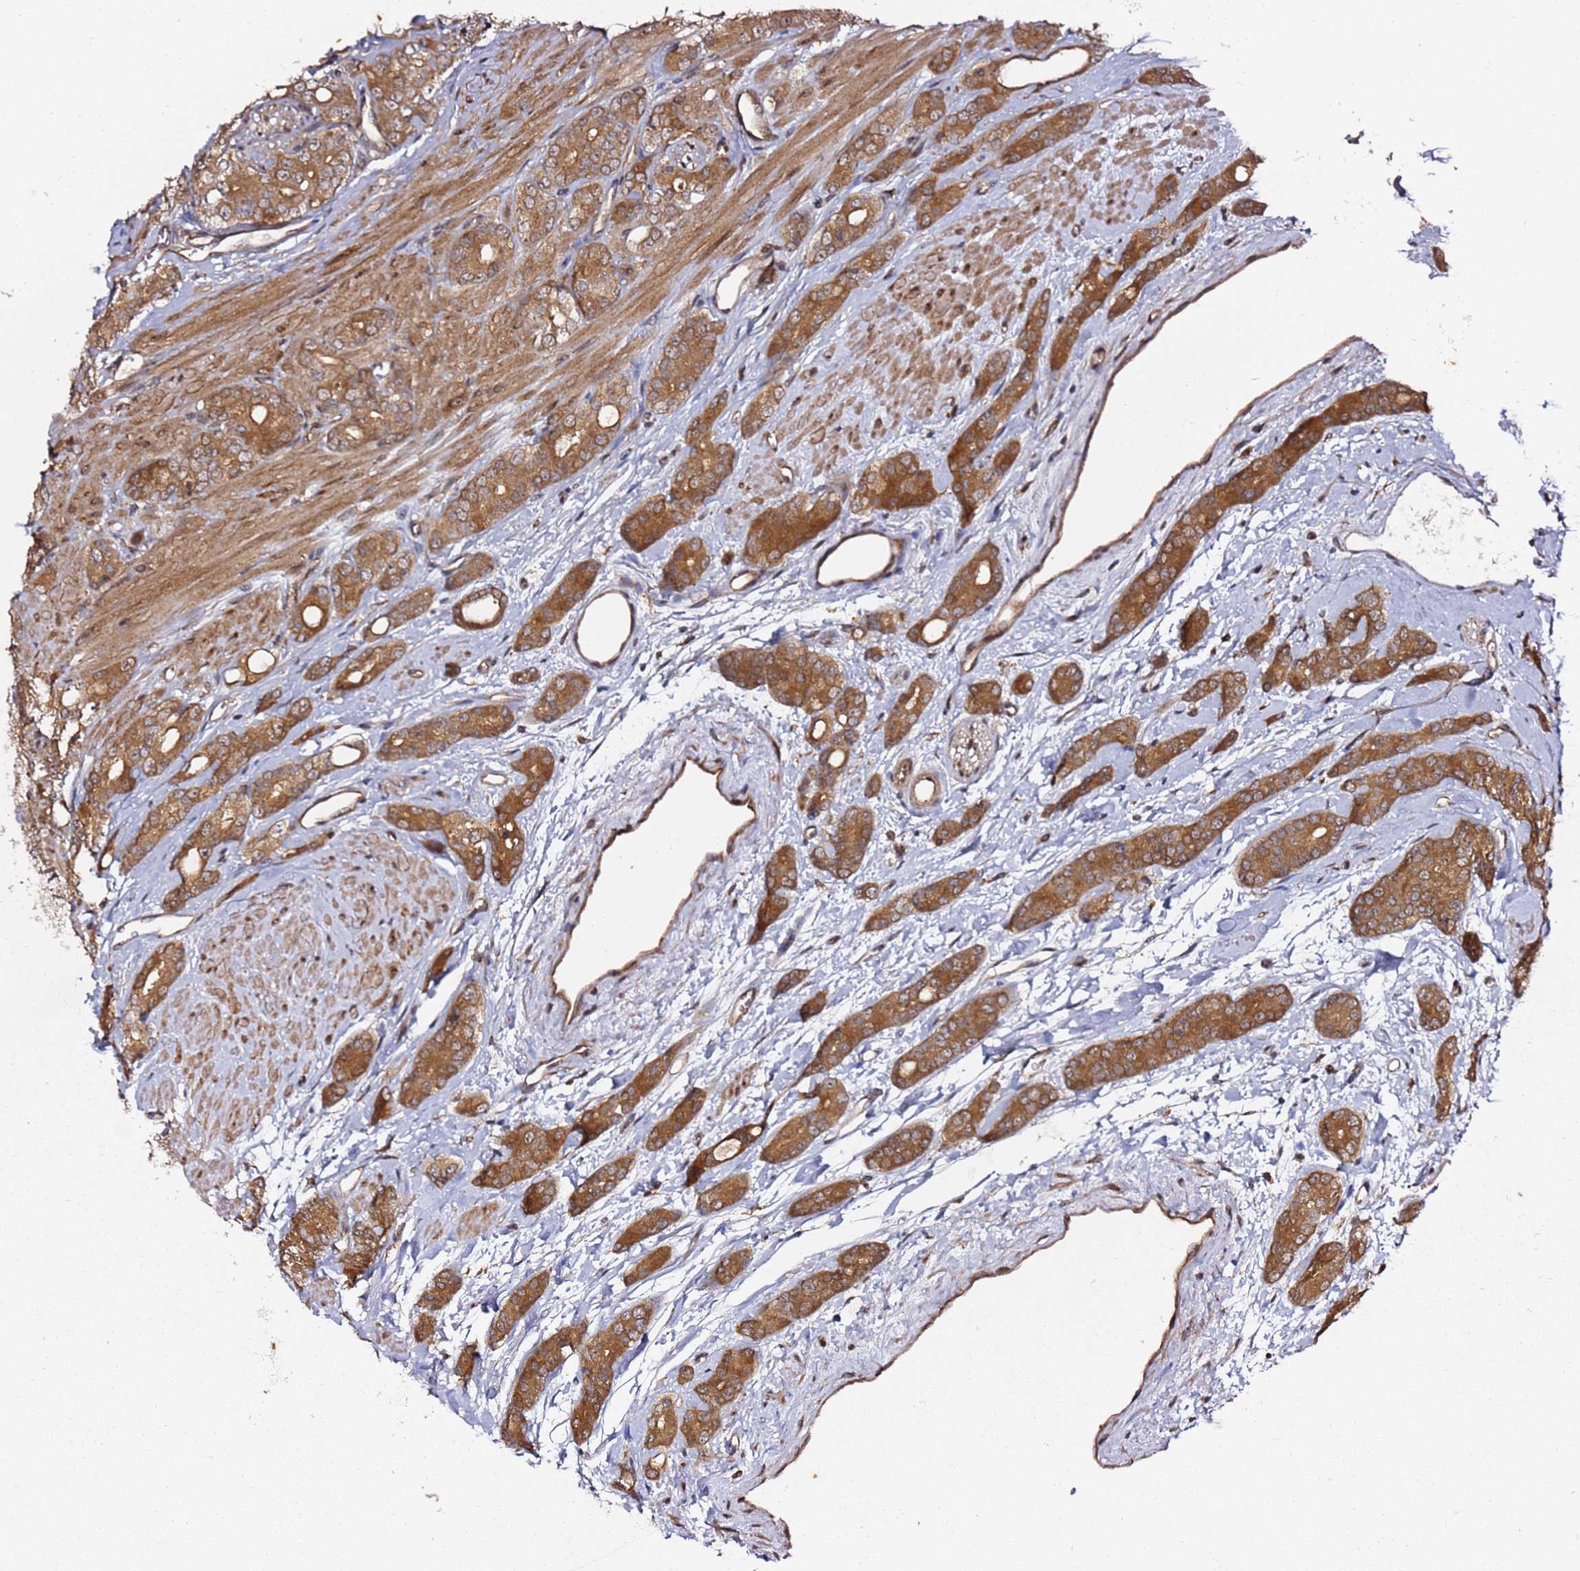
{"staining": {"intensity": "strong", "quantity": ">75%", "location": "cytoplasmic/membranous"}, "tissue": "prostate cancer", "cell_type": "Tumor cells", "image_type": "cancer", "snomed": [{"axis": "morphology", "description": "Adenocarcinoma, High grade"}, {"axis": "topography", "description": "Prostate"}], "caption": "Immunohistochemical staining of prostate cancer (adenocarcinoma (high-grade)) shows high levels of strong cytoplasmic/membranous positivity in about >75% of tumor cells.", "gene": "PRKAB2", "patient": {"sex": "male", "age": 62}}